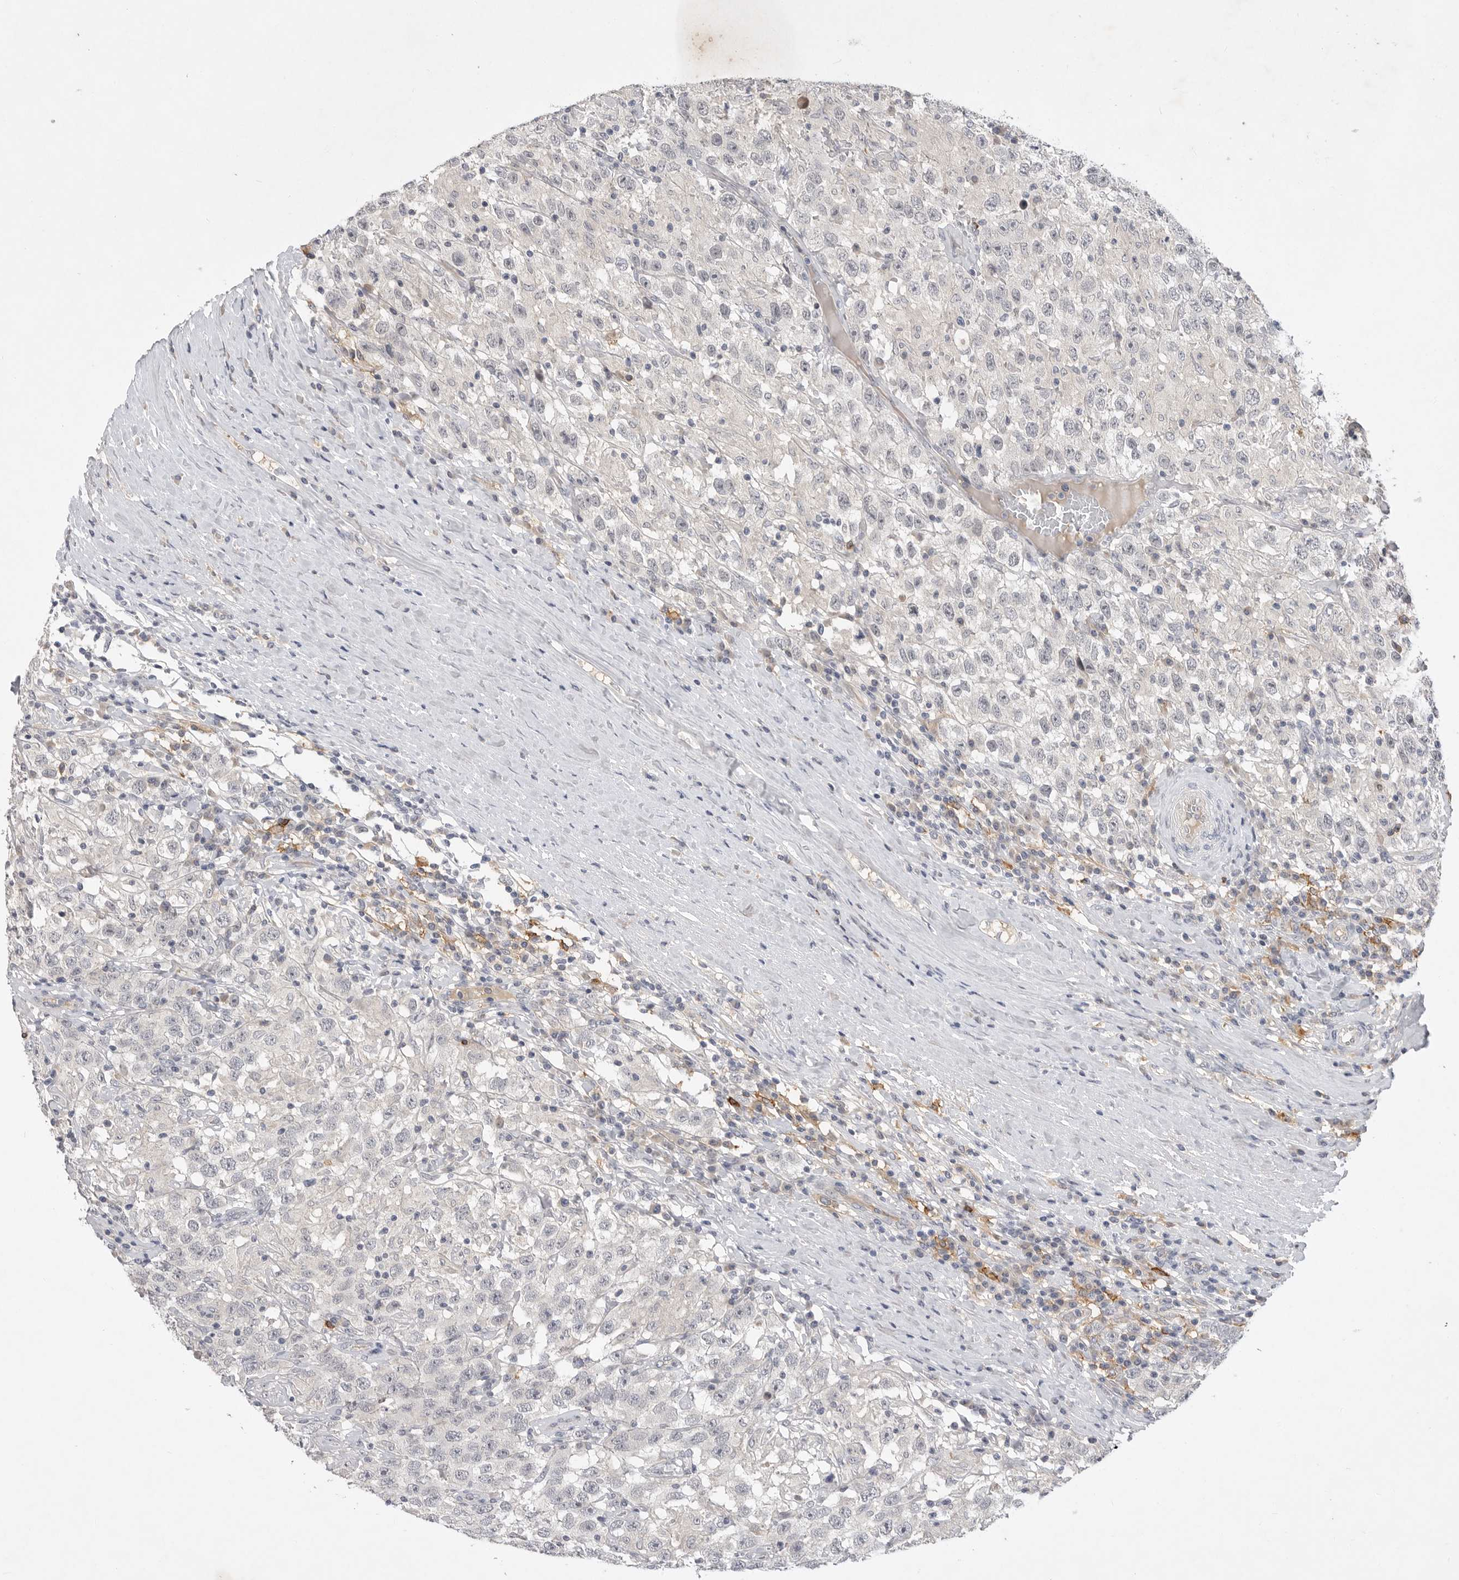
{"staining": {"intensity": "negative", "quantity": "none", "location": "none"}, "tissue": "testis cancer", "cell_type": "Tumor cells", "image_type": "cancer", "snomed": [{"axis": "morphology", "description": "Seminoma, NOS"}, {"axis": "topography", "description": "Testis"}], "caption": "Immunohistochemistry (IHC) of human testis seminoma demonstrates no positivity in tumor cells.", "gene": "ITGAD", "patient": {"sex": "male", "age": 41}}